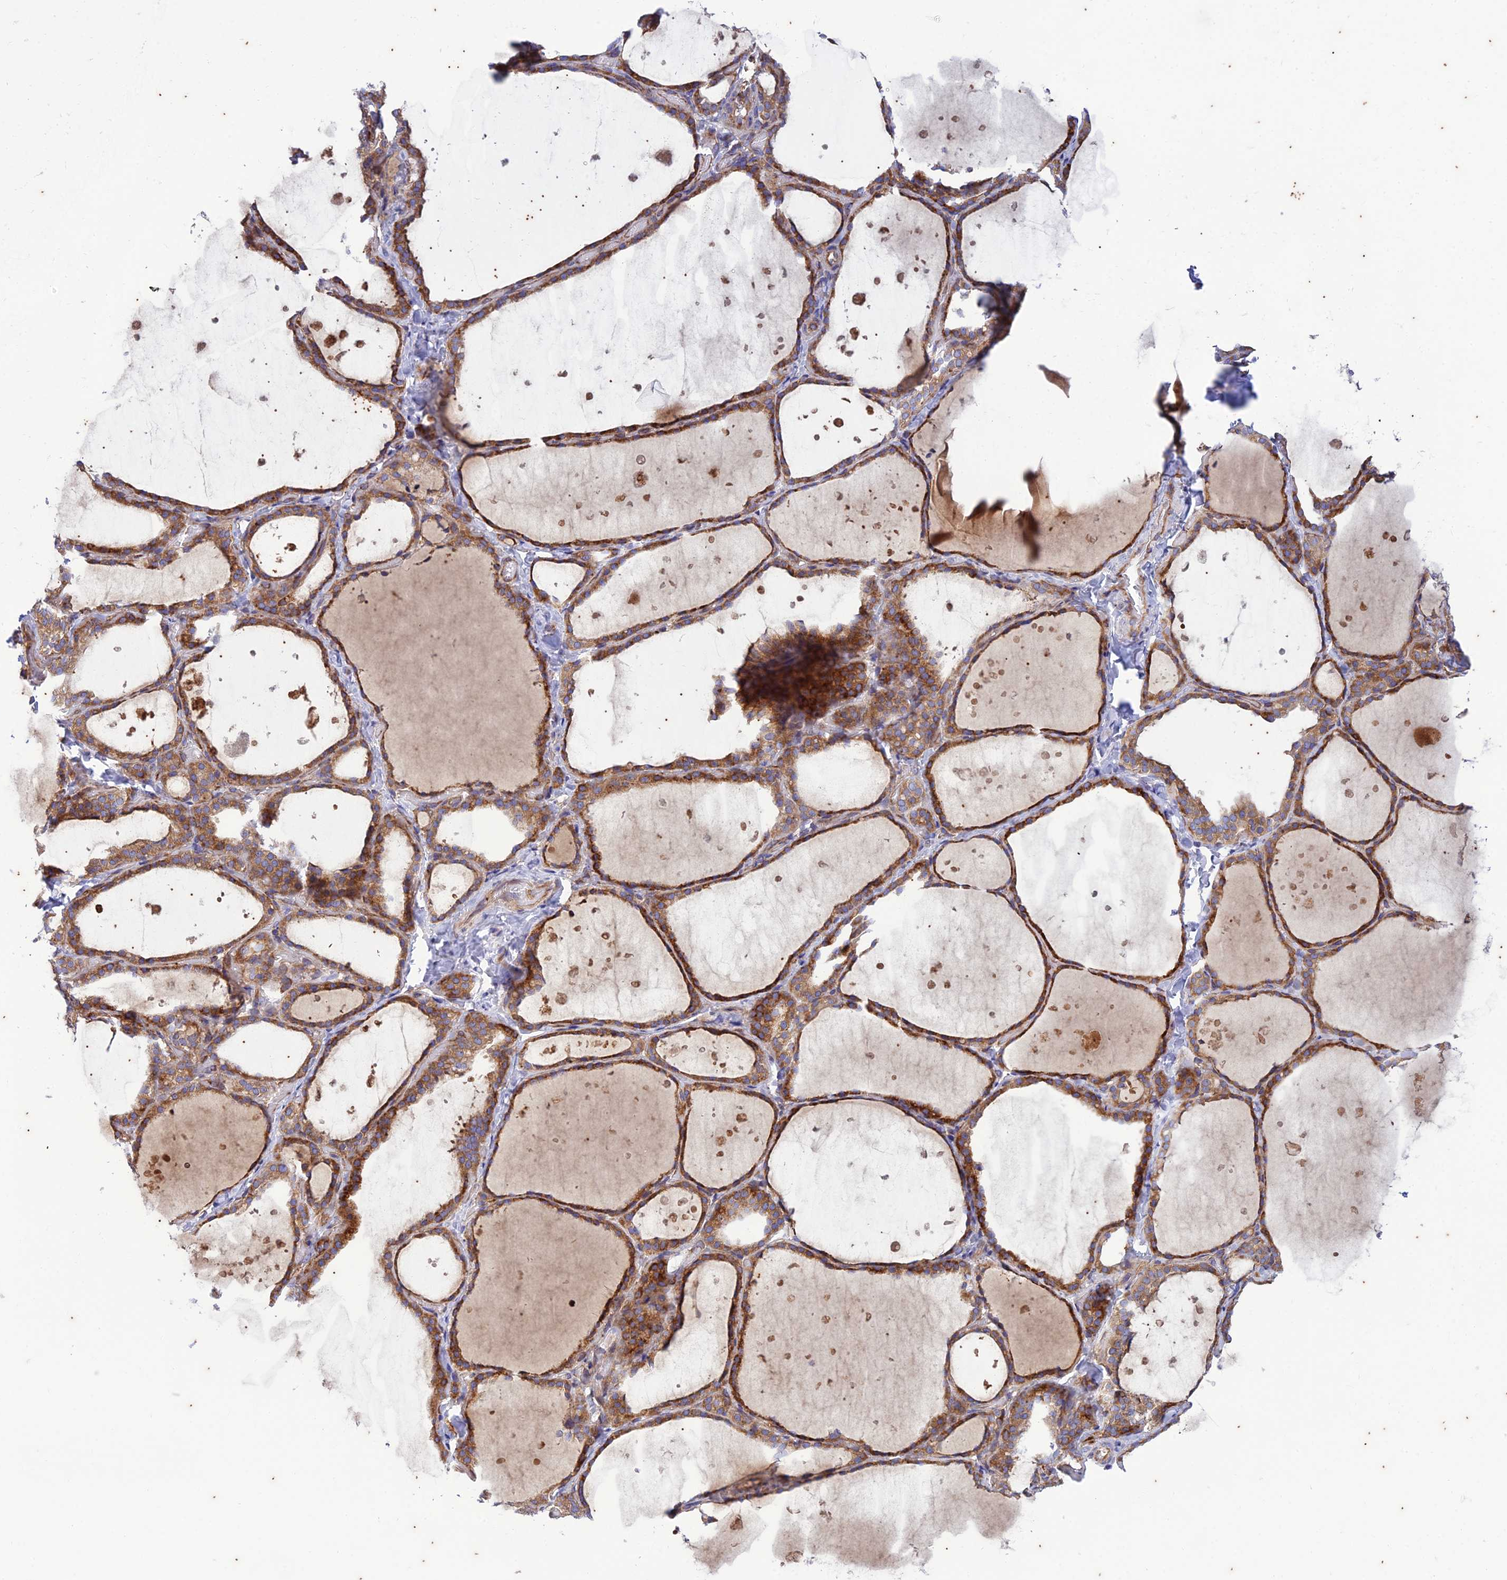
{"staining": {"intensity": "strong", "quantity": ">75%", "location": "cytoplasmic/membranous"}, "tissue": "thyroid gland", "cell_type": "Glandular cells", "image_type": "normal", "snomed": [{"axis": "morphology", "description": "Normal tissue, NOS"}, {"axis": "topography", "description": "Thyroid gland"}], "caption": "A photomicrograph of human thyroid gland stained for a protein displays strong cytoplasmic/membranous brown staining in glandular cells. (DAB (3,3'-diaminobenzidine) IHC, brown staining for protein, blue staining for nuclei).", "gene": "PIMREG", "patient": {"sex": "female", "age": 44}}